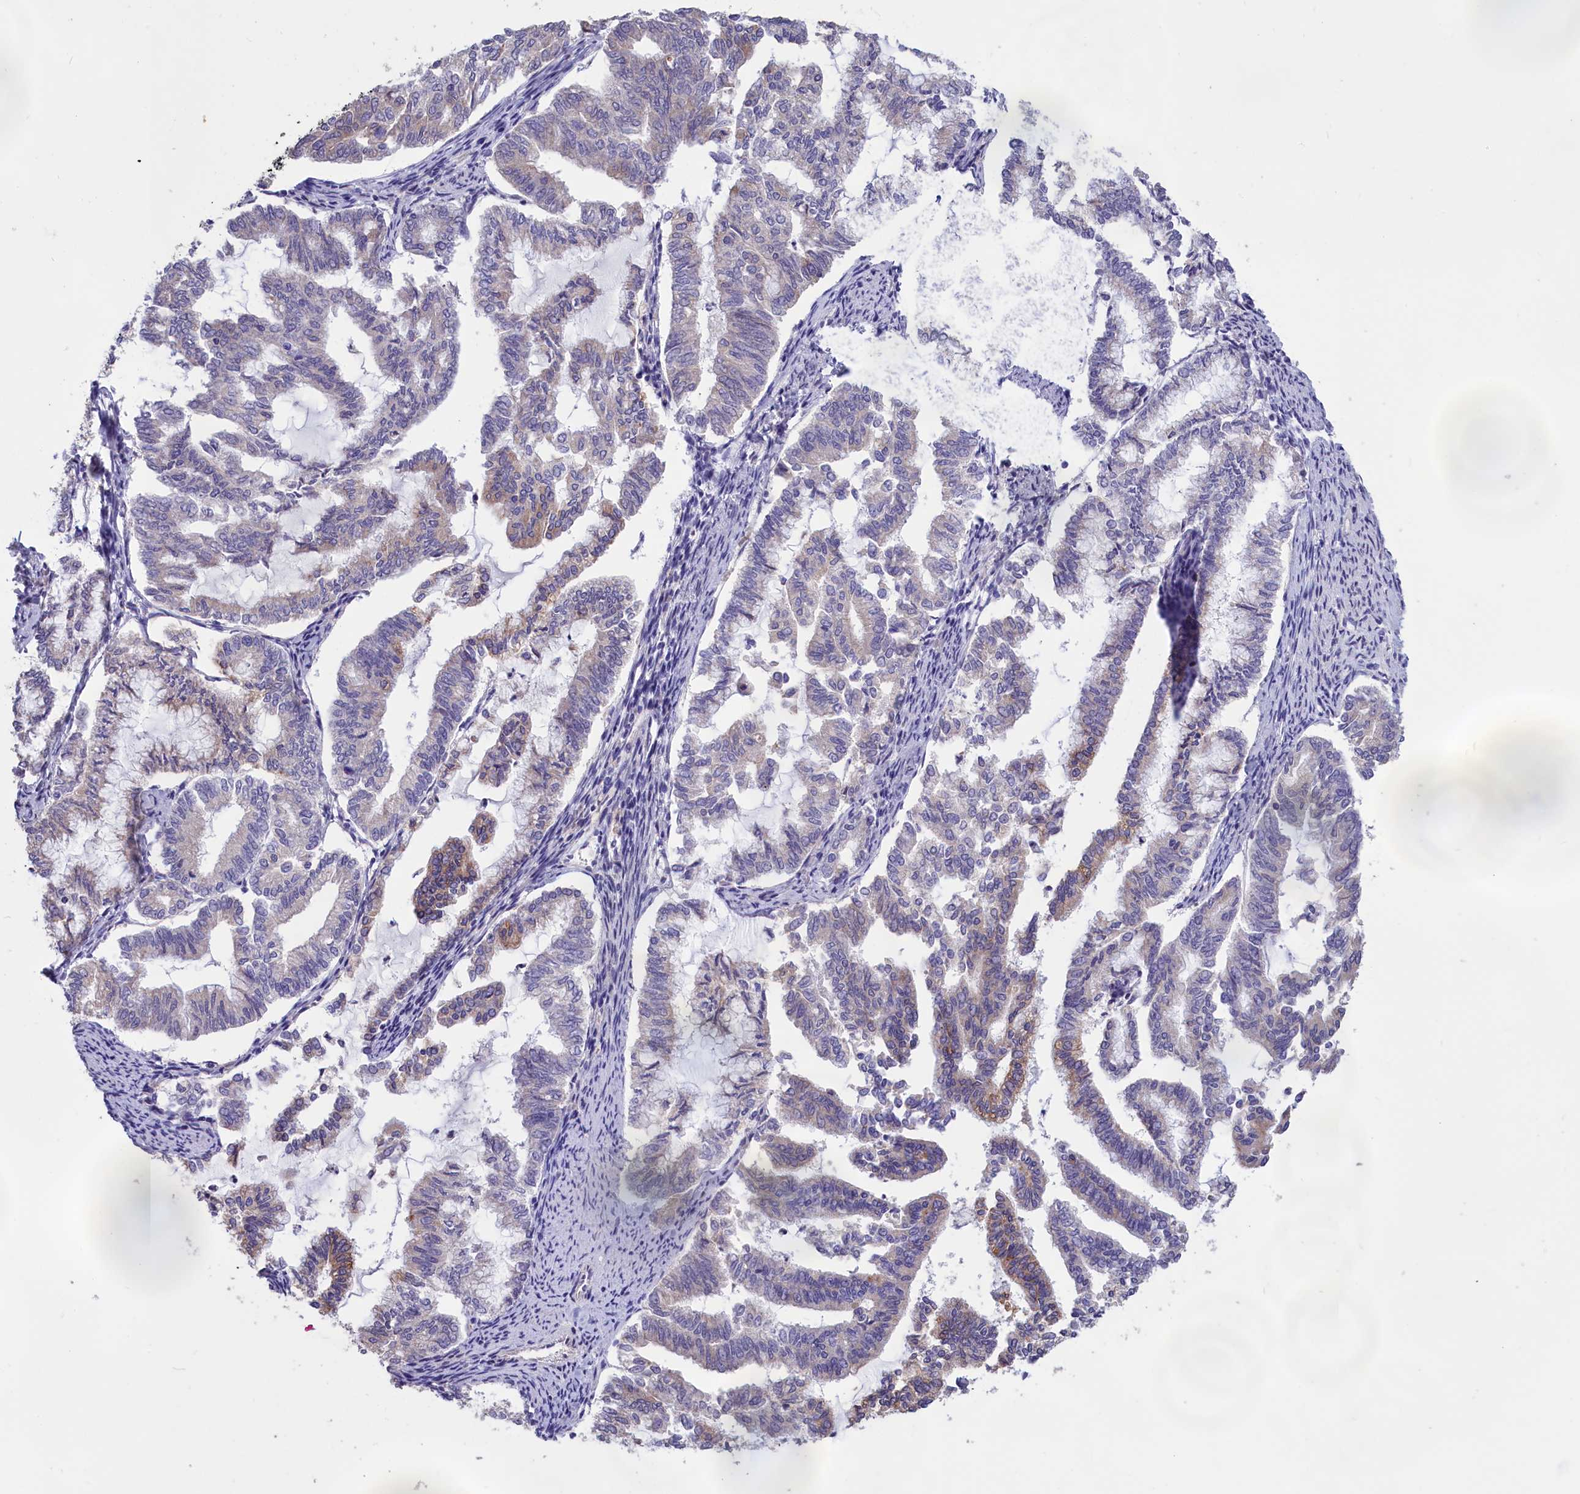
{"staining": {"intensity": "weak", "quantity": "<25%", "location": "cytoplasmic/membranous"}, "tissue": "endometrial cancer", "cell_type": "Tumor cells", "image_type": "cancer", "snomed": [{"axis": "morphology", "description": "Adenocarcinoma, NOS"}, {"axis": "topography", "description": "Endometrium"}], "caption": "Tumor cells are negative for brown protein staining in endometrial adenocarcinoma. Nuclei are stained in blue.", "gene": "CYP2U1", "patient": {"sex": "female", "age": 79}}